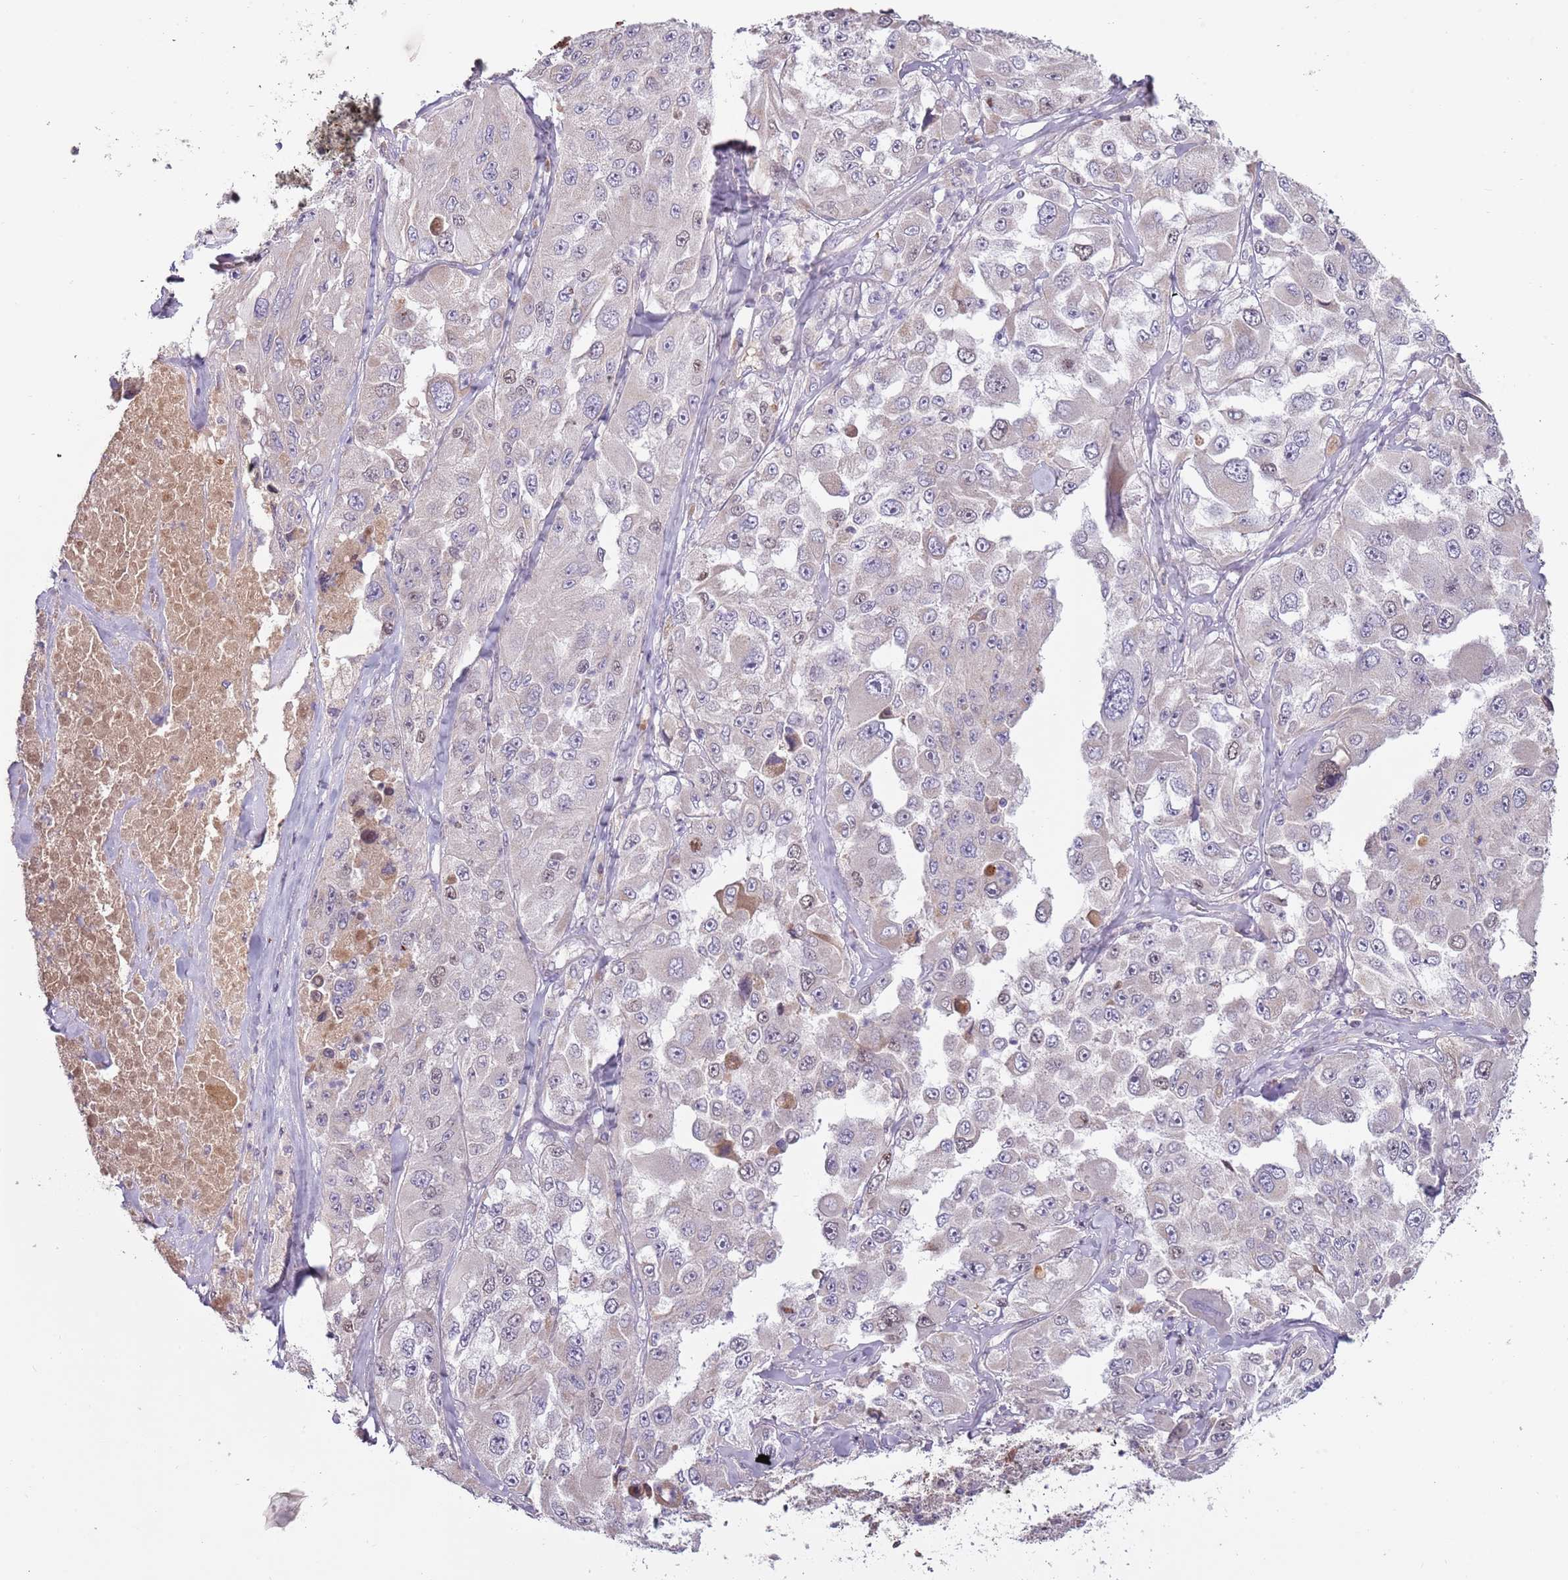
{"staining": {"intensity": "negative", "quantity": "none", "location": "none"}, "tissue": "melanoma", "cell_type": "Tumor cells", "image_type": "cancer", "snomed": [{"axis": "morphology", "description": "Malignant melanoma, Metastatic site"}, {"axis": "topography", "description": "Lymph node"}], "caption": "Tumor cells show no significant staining in malignant melanoma (metastatic site). (Stains: DAB (3,3'-diaminobenzidine) IHC with hematoxylin counter stain, Microscopy: brightfield microscopy at high magnification).", "gene": "SYS1", "patient": {"sex": "male", "age": 62}}